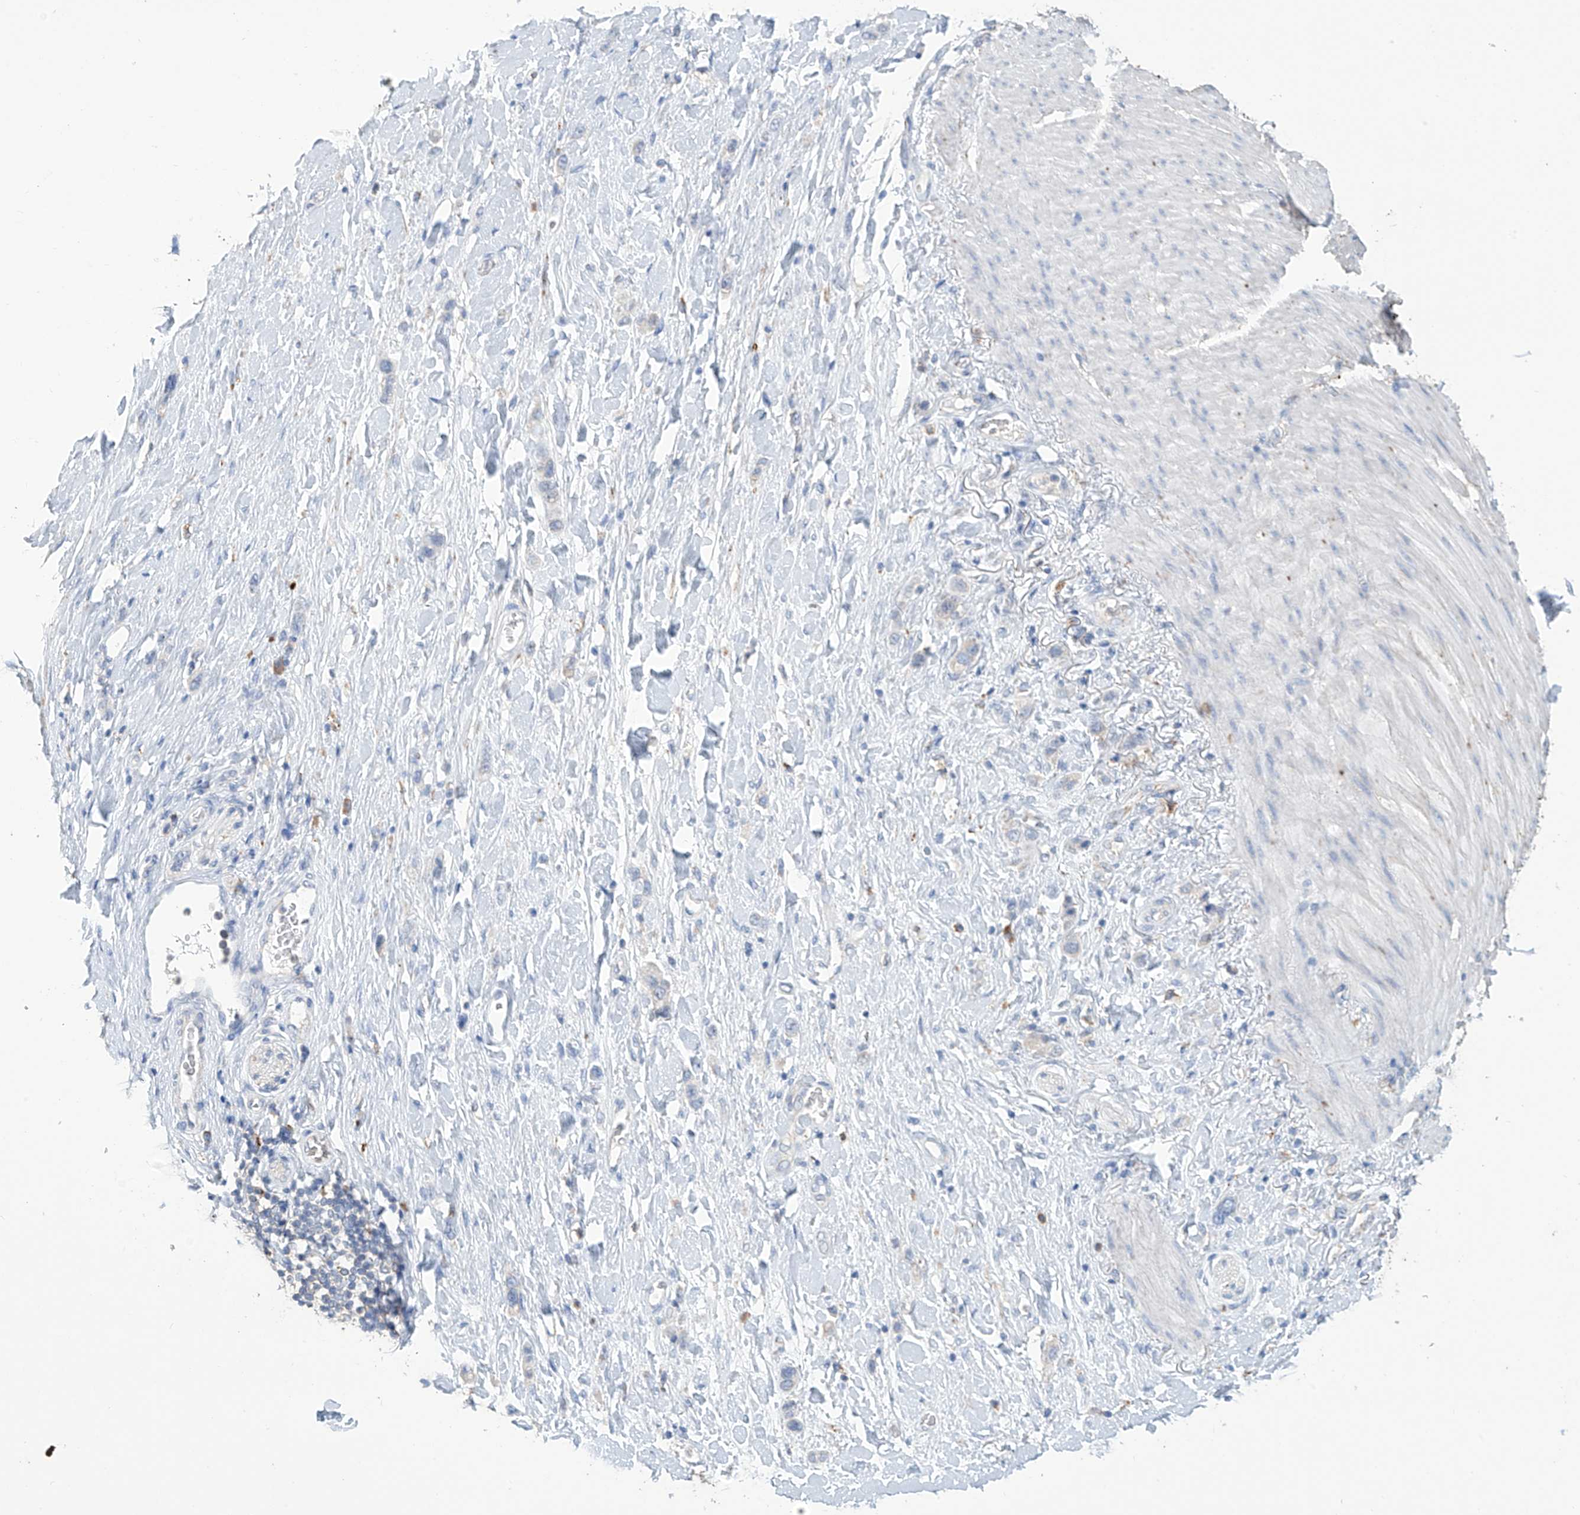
{"staining": {"intensity": "negative", "quantity": "none", "location": "none"}, "tissue": "stomach cancer", "cell_type": "Tumor cells", "image_type": "cancer", "snomed": [{"axis": "morphology", "description": "Adenocarcinoma, NOS"}, {"axis": "topography", "description": "Stomach"}], "caption": "Protein analysis of stomach cancer (adenocarcinoma) shows no significant positivity in tumor cells. The staining was performed using DAB to visualize the protein expression in brown, while the nuclei were stained in blue with hematoxylin (Magnification: 20x).", "gene": "OGT", "patient": {"sex": "female", "age": 65}}